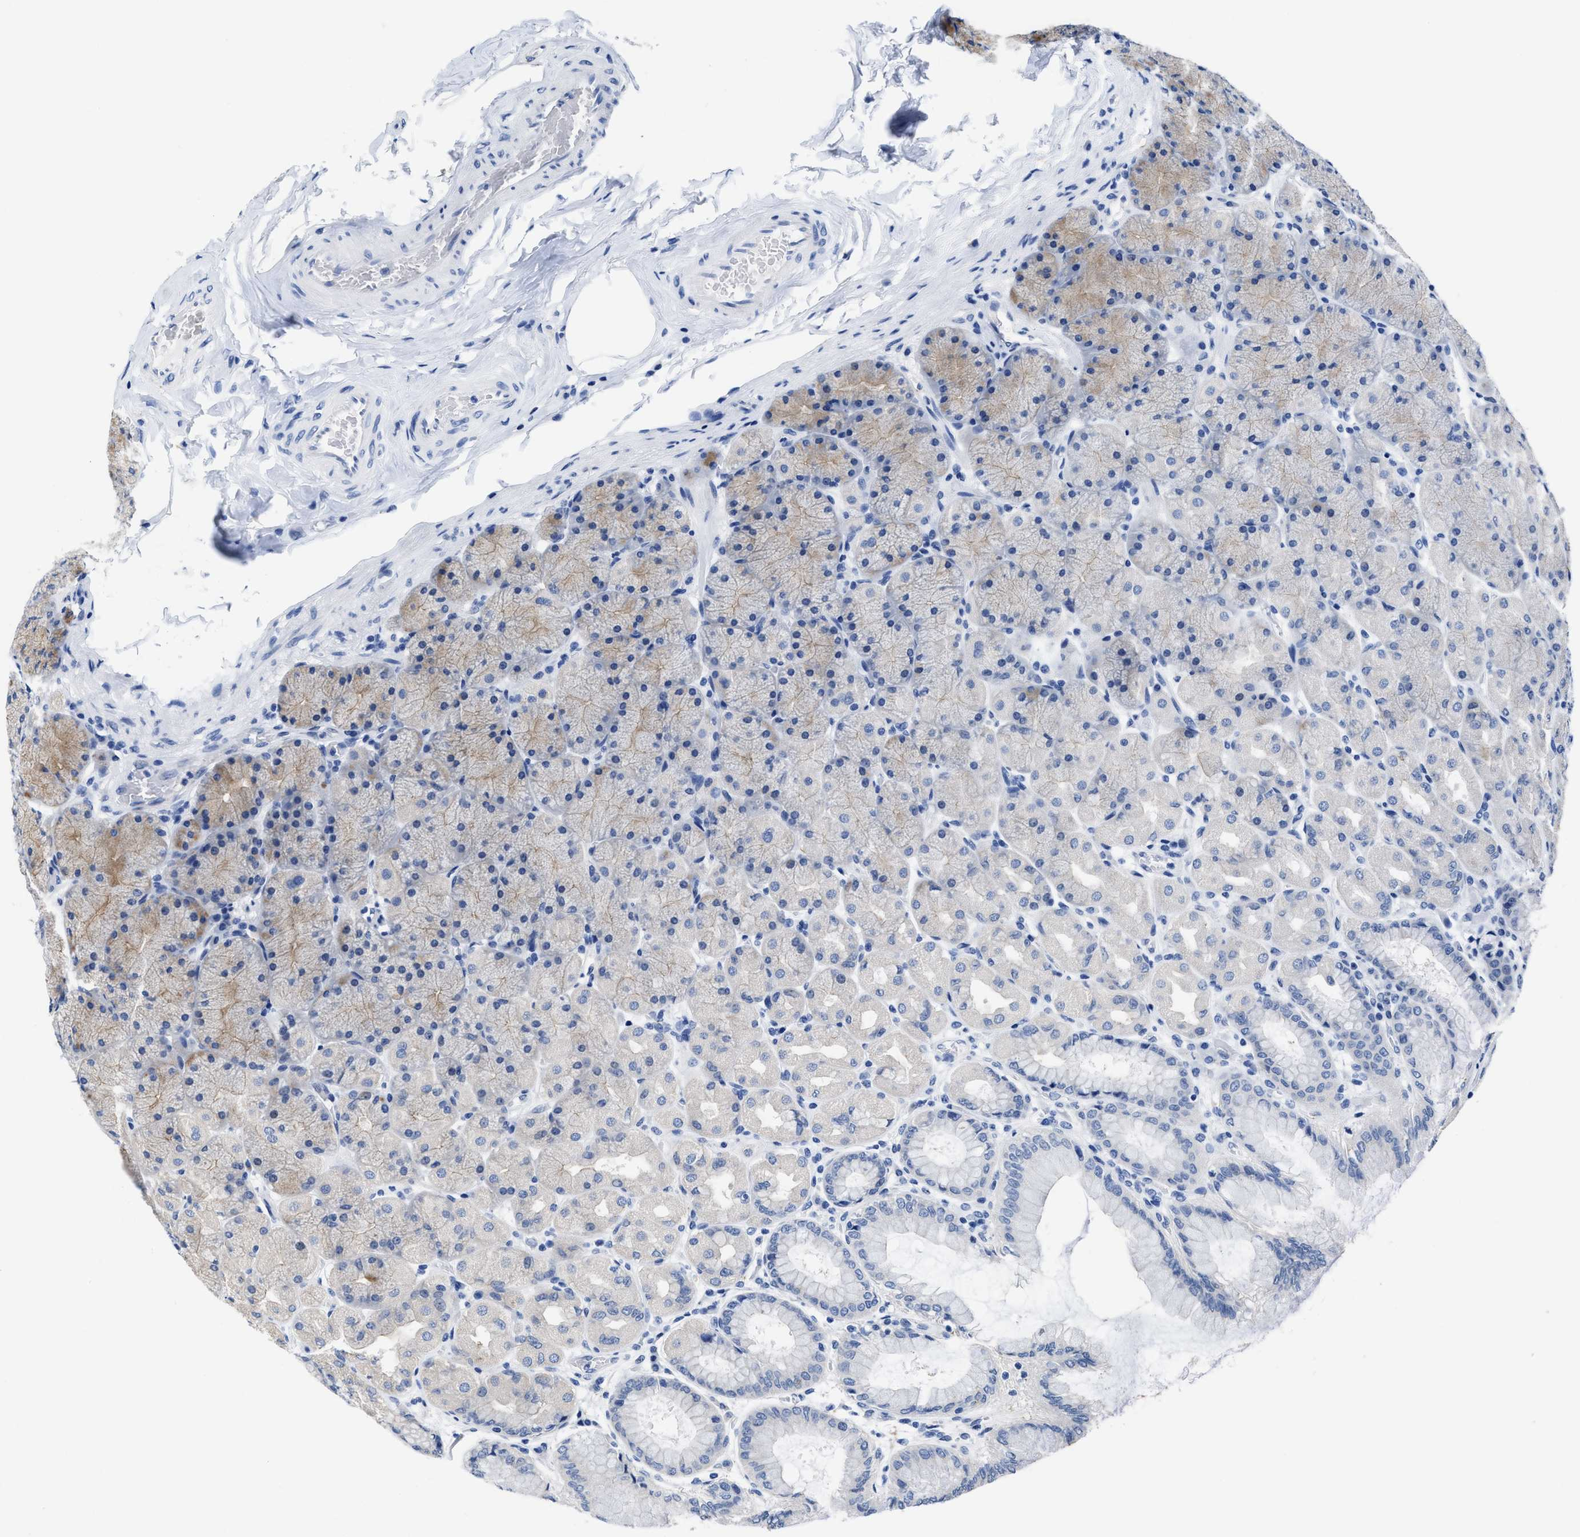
{"staining": {"intensity": "weak", "quantity": "<25%", "location": "cytoplasmic/membranous"}, "tissue": "stomach", "cell_type": "Glandular cells", "image_type": "normal", "snomed": [{"axis": "morphology", "description": "Normal tissue, NOS"}, {"axis": "topography", "description": "Stomach, upper"}], "caption": "The image shows no significant staining in glandular cells of stomach. Nuclei are stained in blue.", "gene": "HOOK1", "patient": {"sex": "female", "age": 56}}